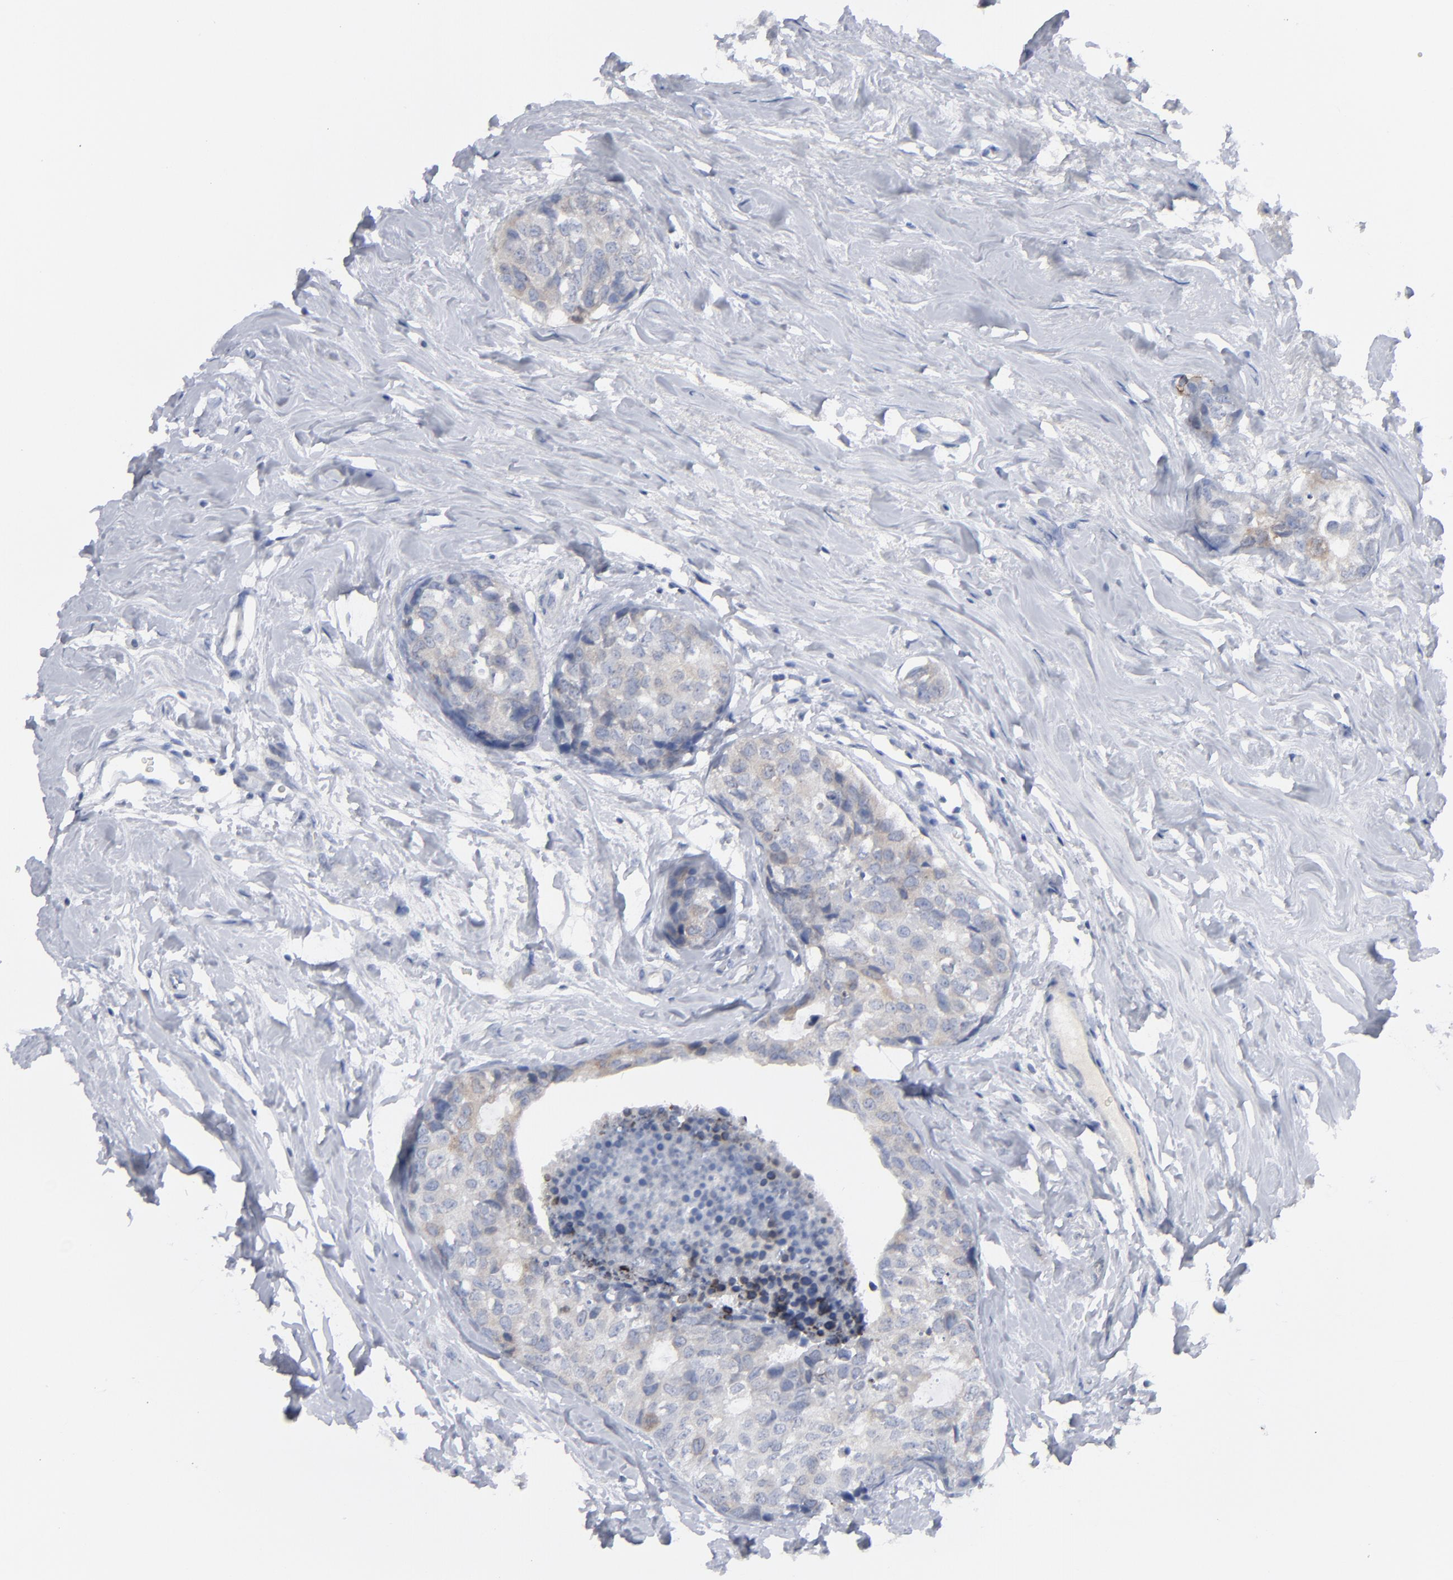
{"staining": {"intensity": "negative", "quantity": "none", "location": "none"}, "tissue": "breast cancer", "cell_type": "Tumor cells", "image_type": "cancer", "snomed": [{"axis": "morphology", "description": "Normal tissue, NOS"}, {"axis": "morphology", "description": "Duct carcinoma"}, {"axis": "topography", "description": "Breast"}], "caption": "This image is of breast cancer (invasive ductal carcinoma) stained with immunohistochemistry (IHC) to label a protein in brown with the nuclei are counter-stained blue. There is no expression in tumor cells.", "gene": "NUP88", "patient": {"sex": "female", "age": 50}}